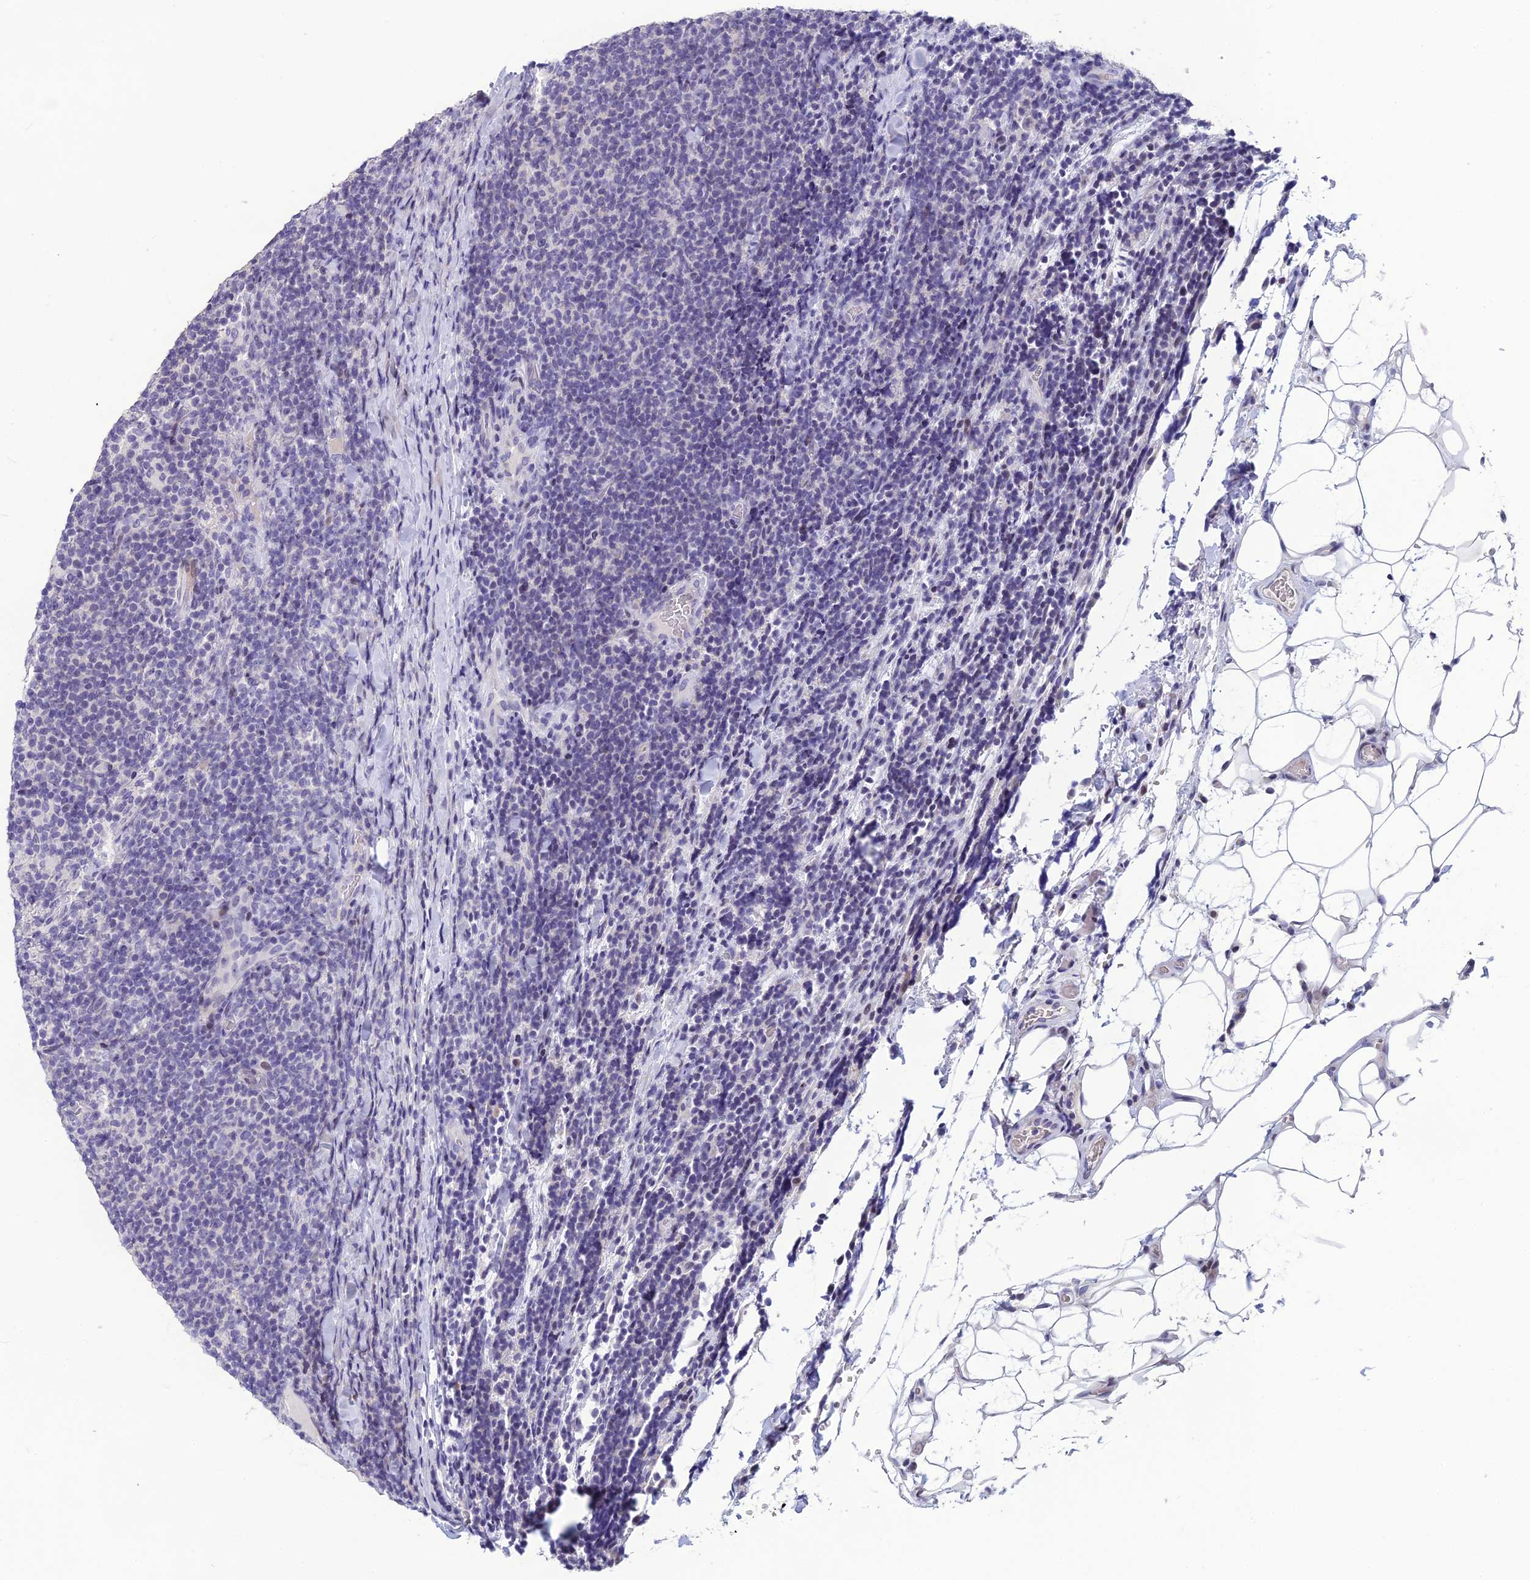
{"staining": {"intensity": "negative", "quantity": "none", "location": "none"}, "tissue": "lymphoma", "cell_type": "Tumor cells", "image_type": "cancer", "snomed": [{"axis": "morphology", "description": "Malignant lymphoma, non-Hodgkin's type, Low grade"}, {"axis": "topography", "description": "Lymph node"}], "caption": "IHC of malignant lymphoma, non-Hodgkin's type (low-grade) reveals no positivity in tumor cells.", "gene": "TMEM134", "patient": {"sex": "male", "age": 66}}